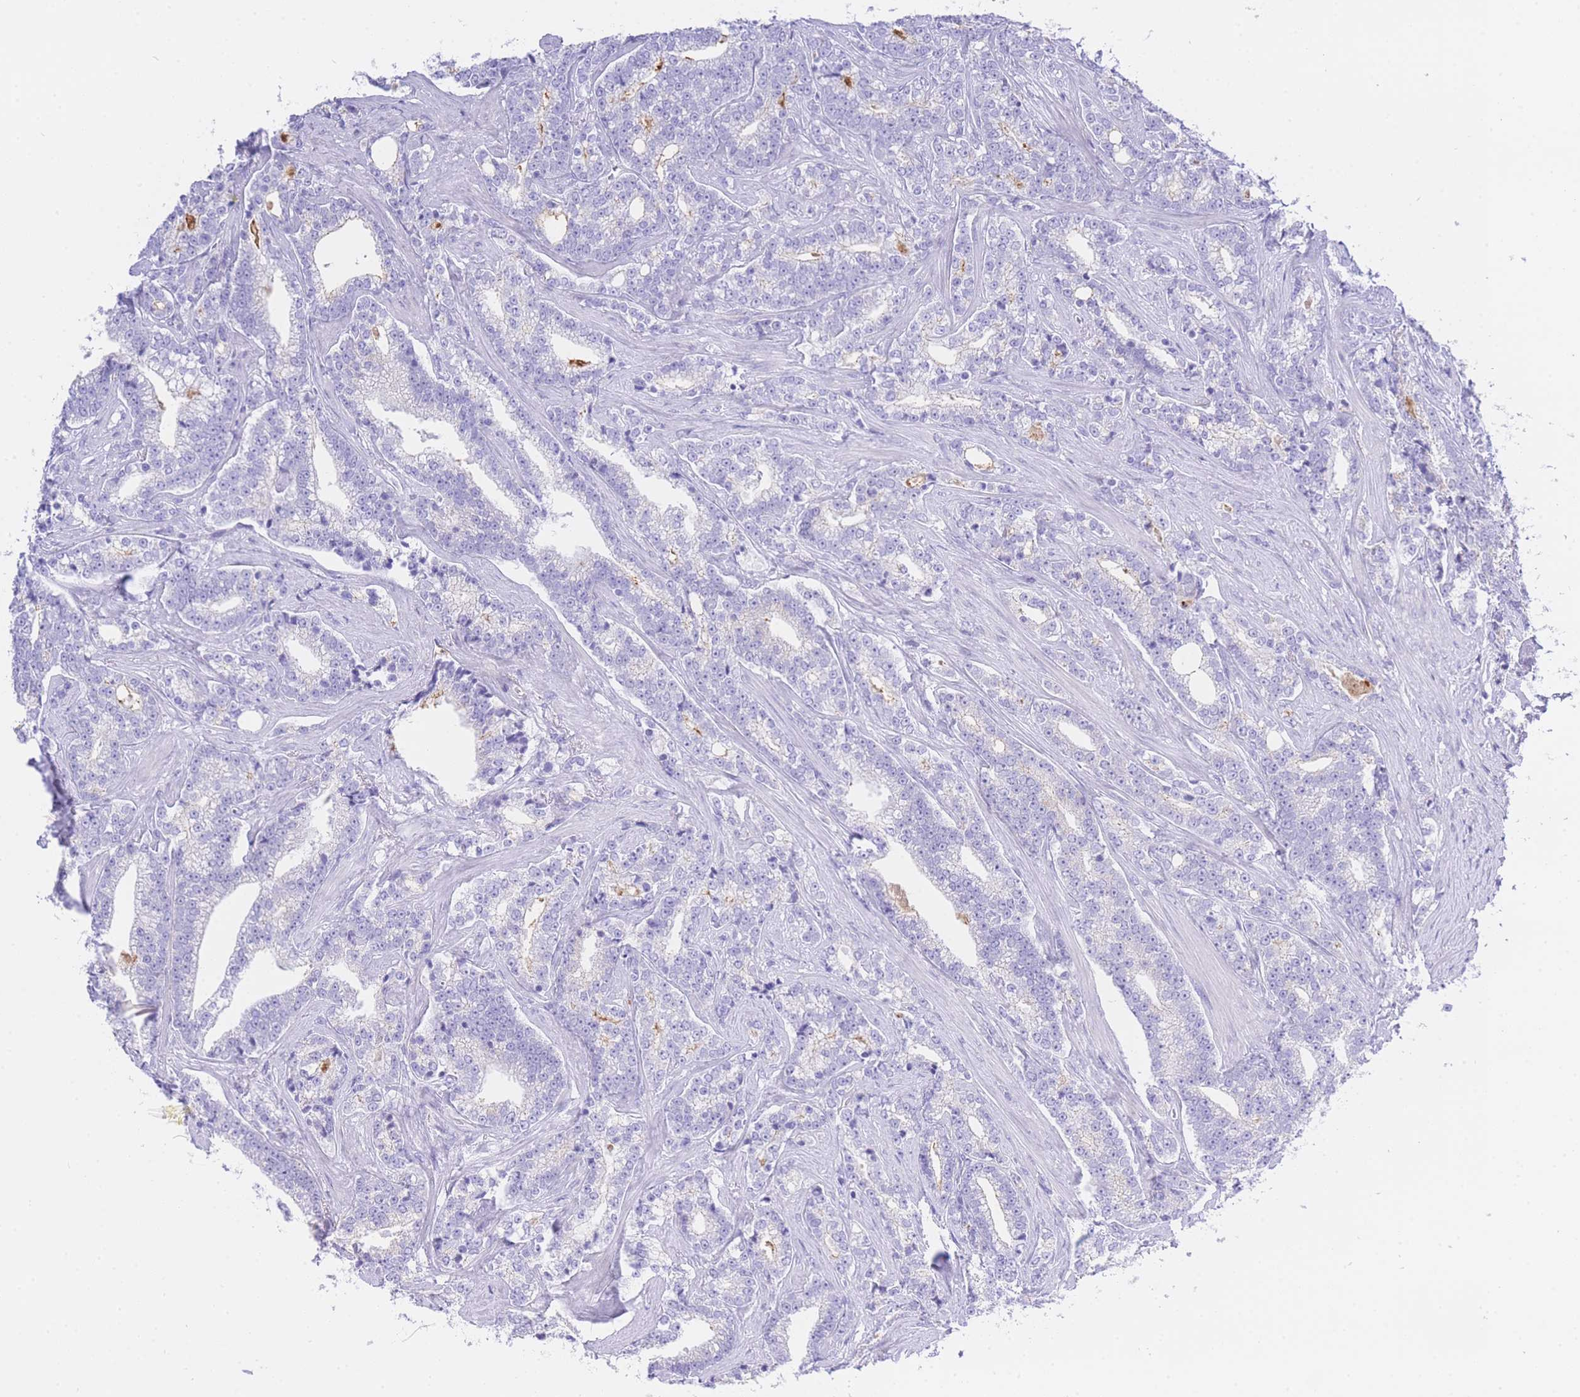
{"staining": {"intensity": "negative", "quantity": "none", "location": "none"}, "tissue": "prostate cancer", "cell_type": "Tumor cells", "image_type": "cancer", "snomed": [{"axis": "morphology", "description": "Adenocarcinoma, High grade"}, {"axis": "topography", "description": "Prostate"}], "caption": "IHC image of neoplastic tissue: adenocarcinoma (high-grade) (prostate) stained with DAB demonstrates no significant protein positivity in tumor cells.", "gene": "TIFAB", "patient": {"sex": "male", "age": 67}}